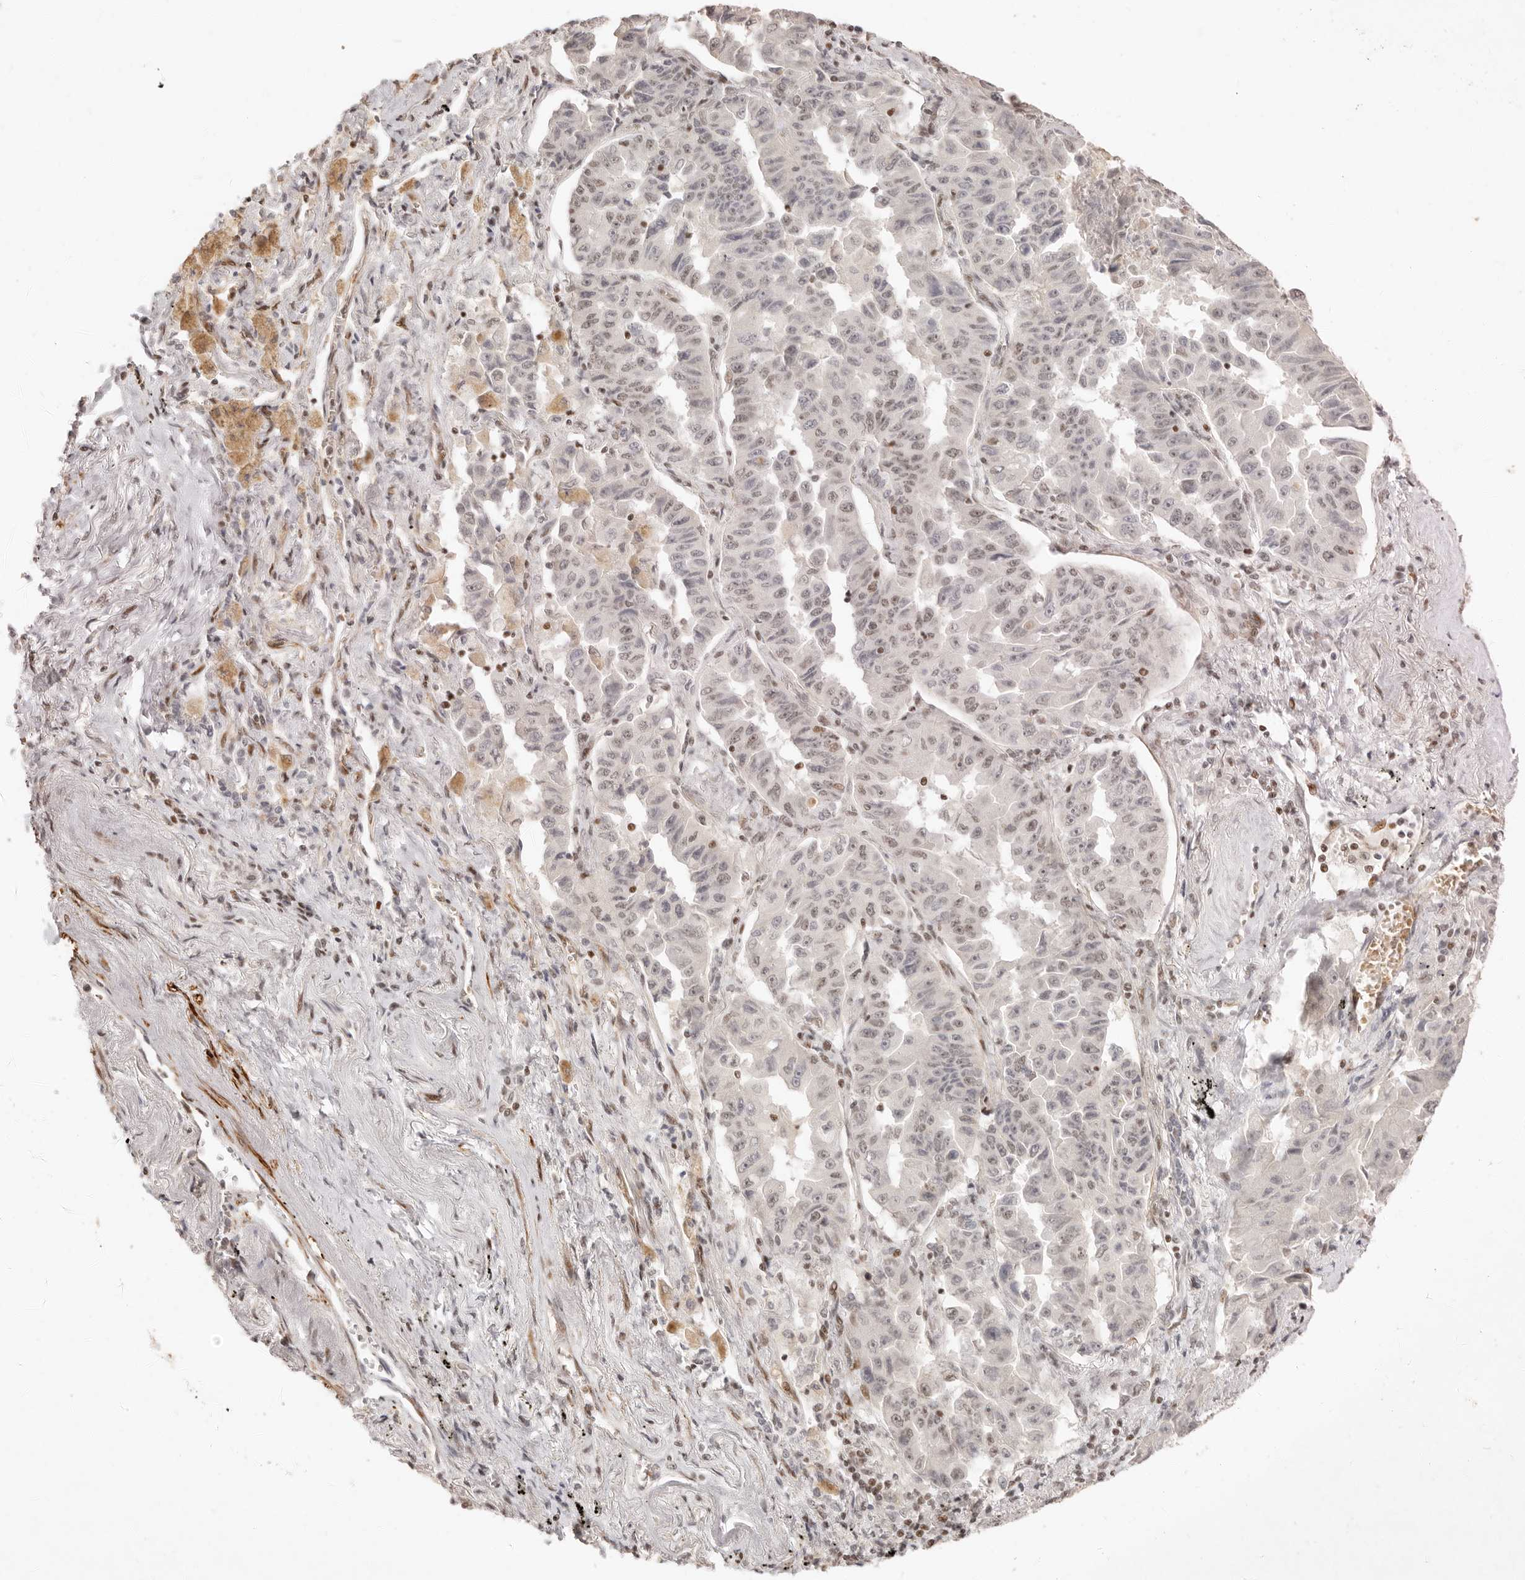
{"staining": {"intensity": "weak", "quantity": "25%-75%", "location": "nuclear"}, "tissue": "lung cancer", "cell_type": "Tumor cells", "image_type": "cancer", "snomed": [{"axis": "morphology", "description": "Adenocarcinoma, NOS"}, {"axis": "topography", "description": "Lung"}], "caption": "Protein expression analysis of human lung cancer (adenocarcinoma) reveals weak nuclear expression in about 25%-75% of tumor cells. Ihc stains the protein of interest in brown and the nuclei are stained blue.", "gene": "GABPA", "patient": {"sex": "female", "age": 51}}